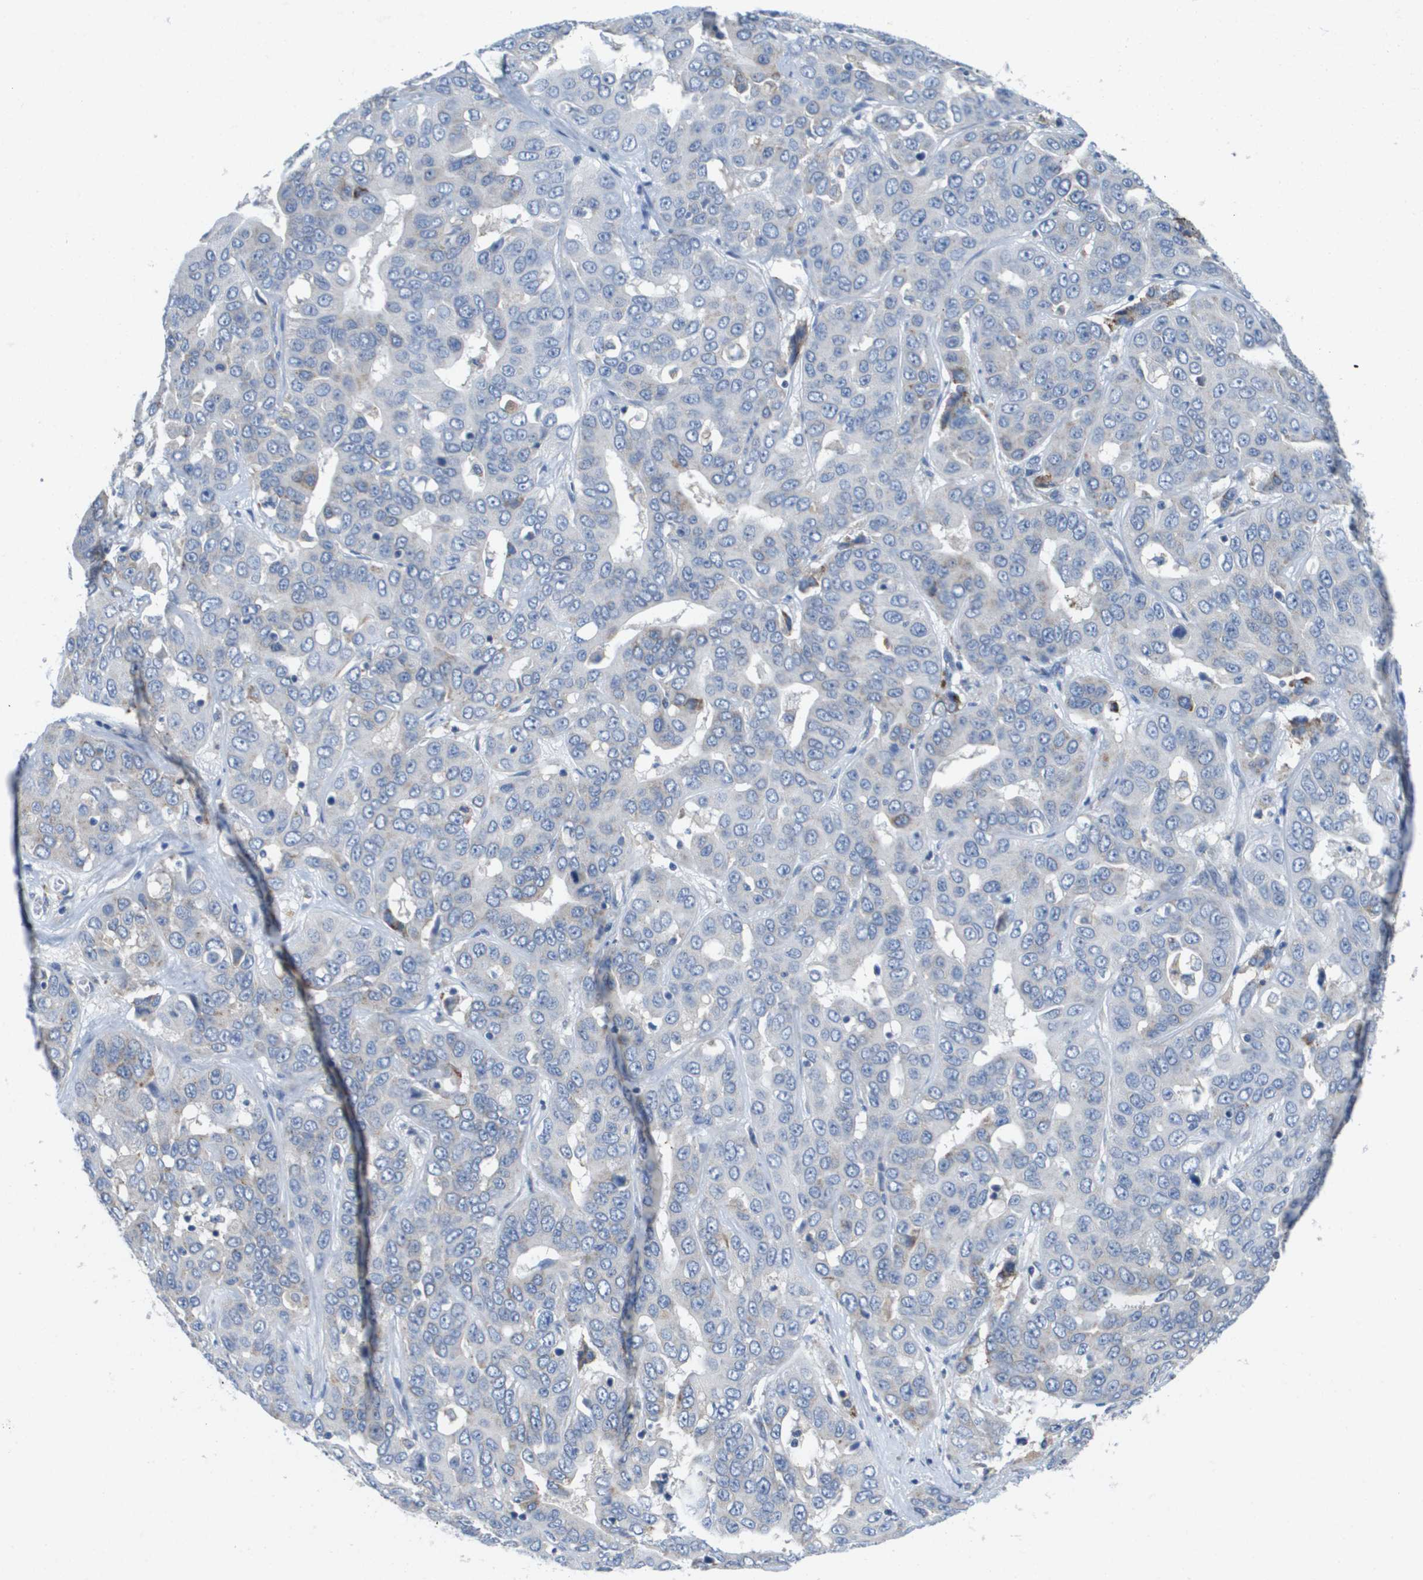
{"staining": {"intensity": "negative", "quantity": "none", "location": "none"}, "tissue": "liver cancer", "cell_type": "Tumor cells", "image_type": "cancer", "snomed": [{"axis": "morphology", "description": "Cholangiocarcinoma"}, {"axis": "topography", "description": "Liver"}], "caption": "The image displays no significant positivity in tumor cells of liver cancer (cholangiocarcinoma).", "gene": "CD3G", "patient": {"sex": "female", "age": 52}}